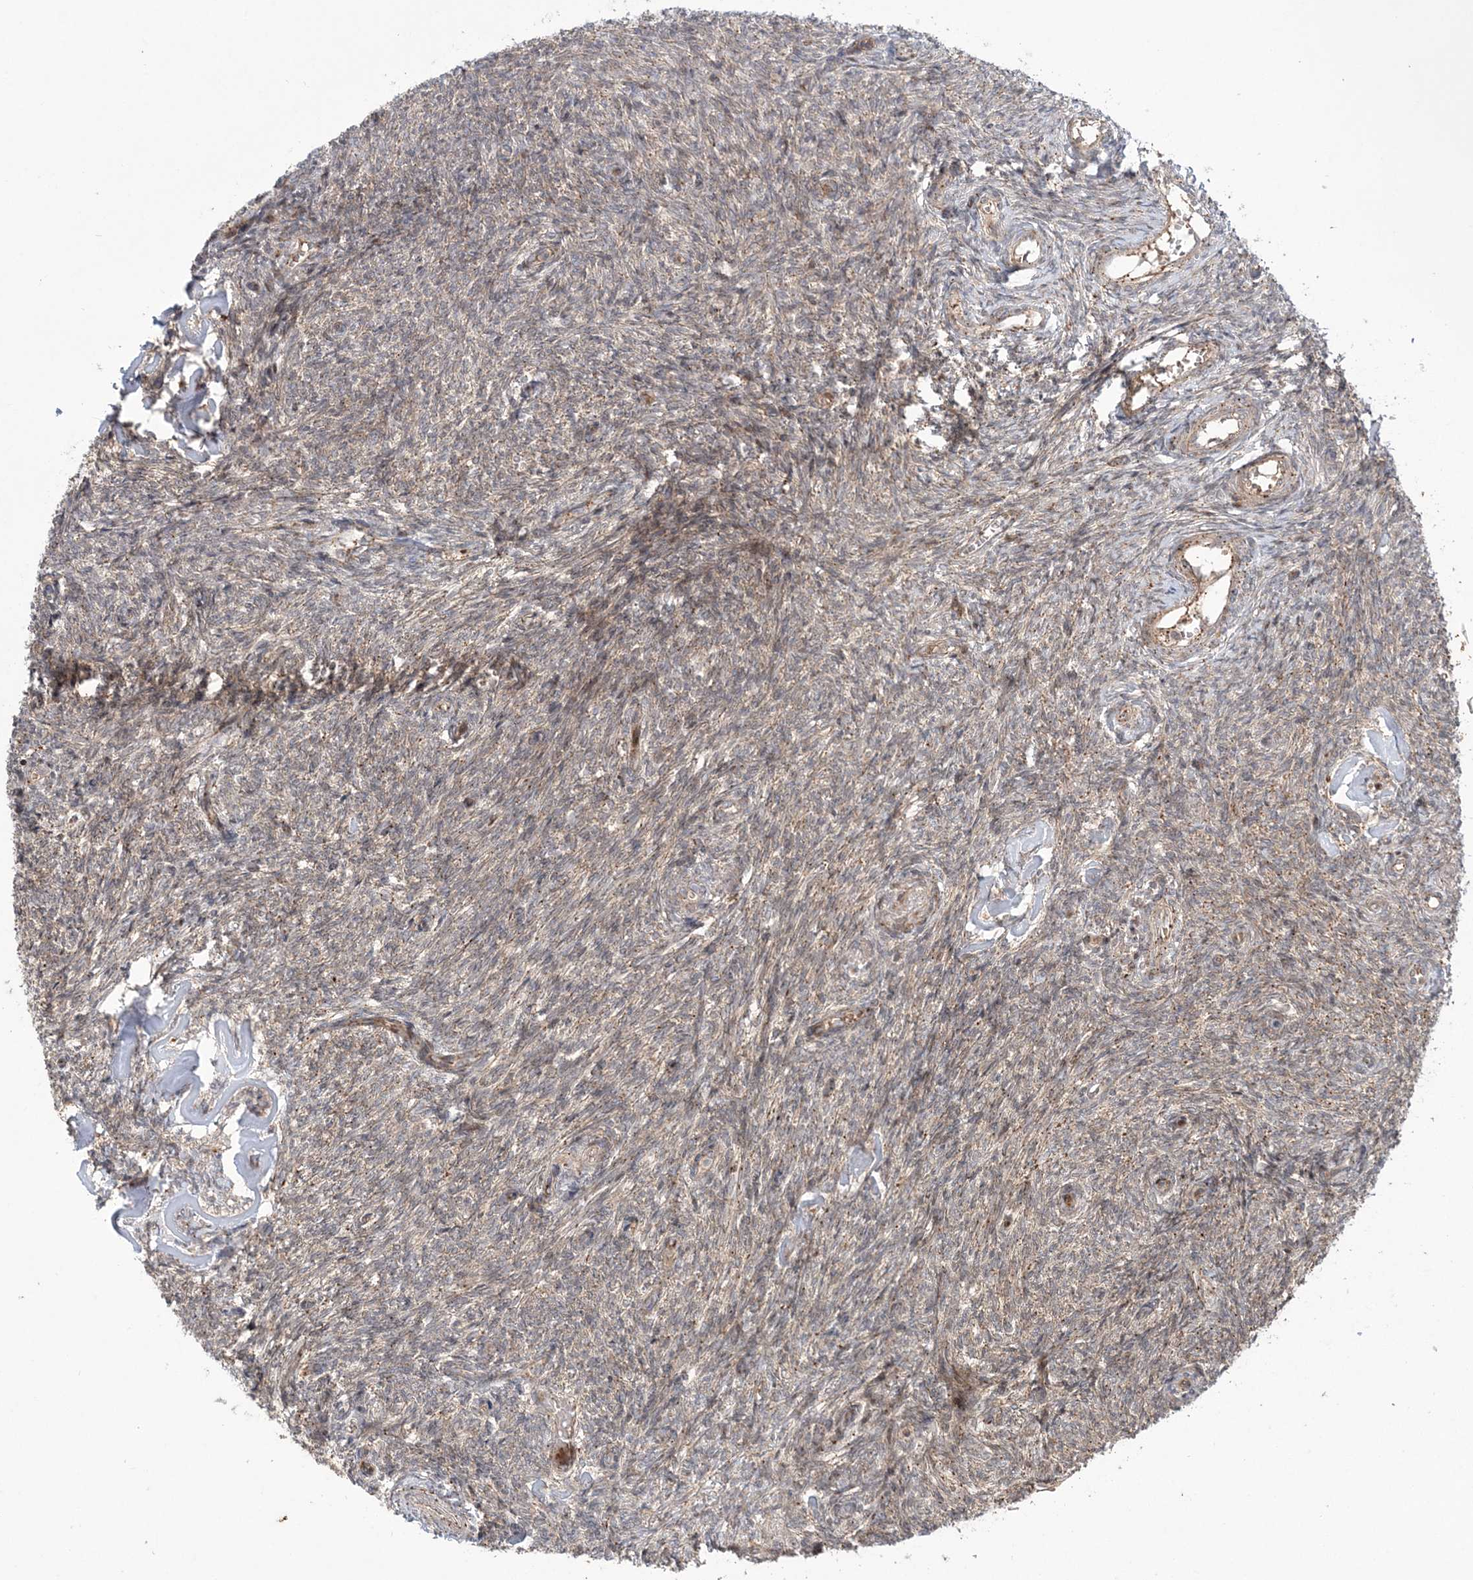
{"staining": {"intensity": "weak", "quantity": "<25%", "location": "cytoplasmic/membranous,nuclear"}, "tissue": "ovary", "cell_type": "Ovarian stroma cells", "image_type": "normal", "snomed": [{"axis": "morphology", "description": "Normal tissue, NOS"}, {"axis": "topography", "description": "Ovary"}], "caption": "High power microscopy micrograph of an immunohistochemistry image of unremarkable ovary, revealing no significant expression in ovarian stroma cells.", "gene": "UBTD2", "patient": {"sex": "female", "age": 44}}